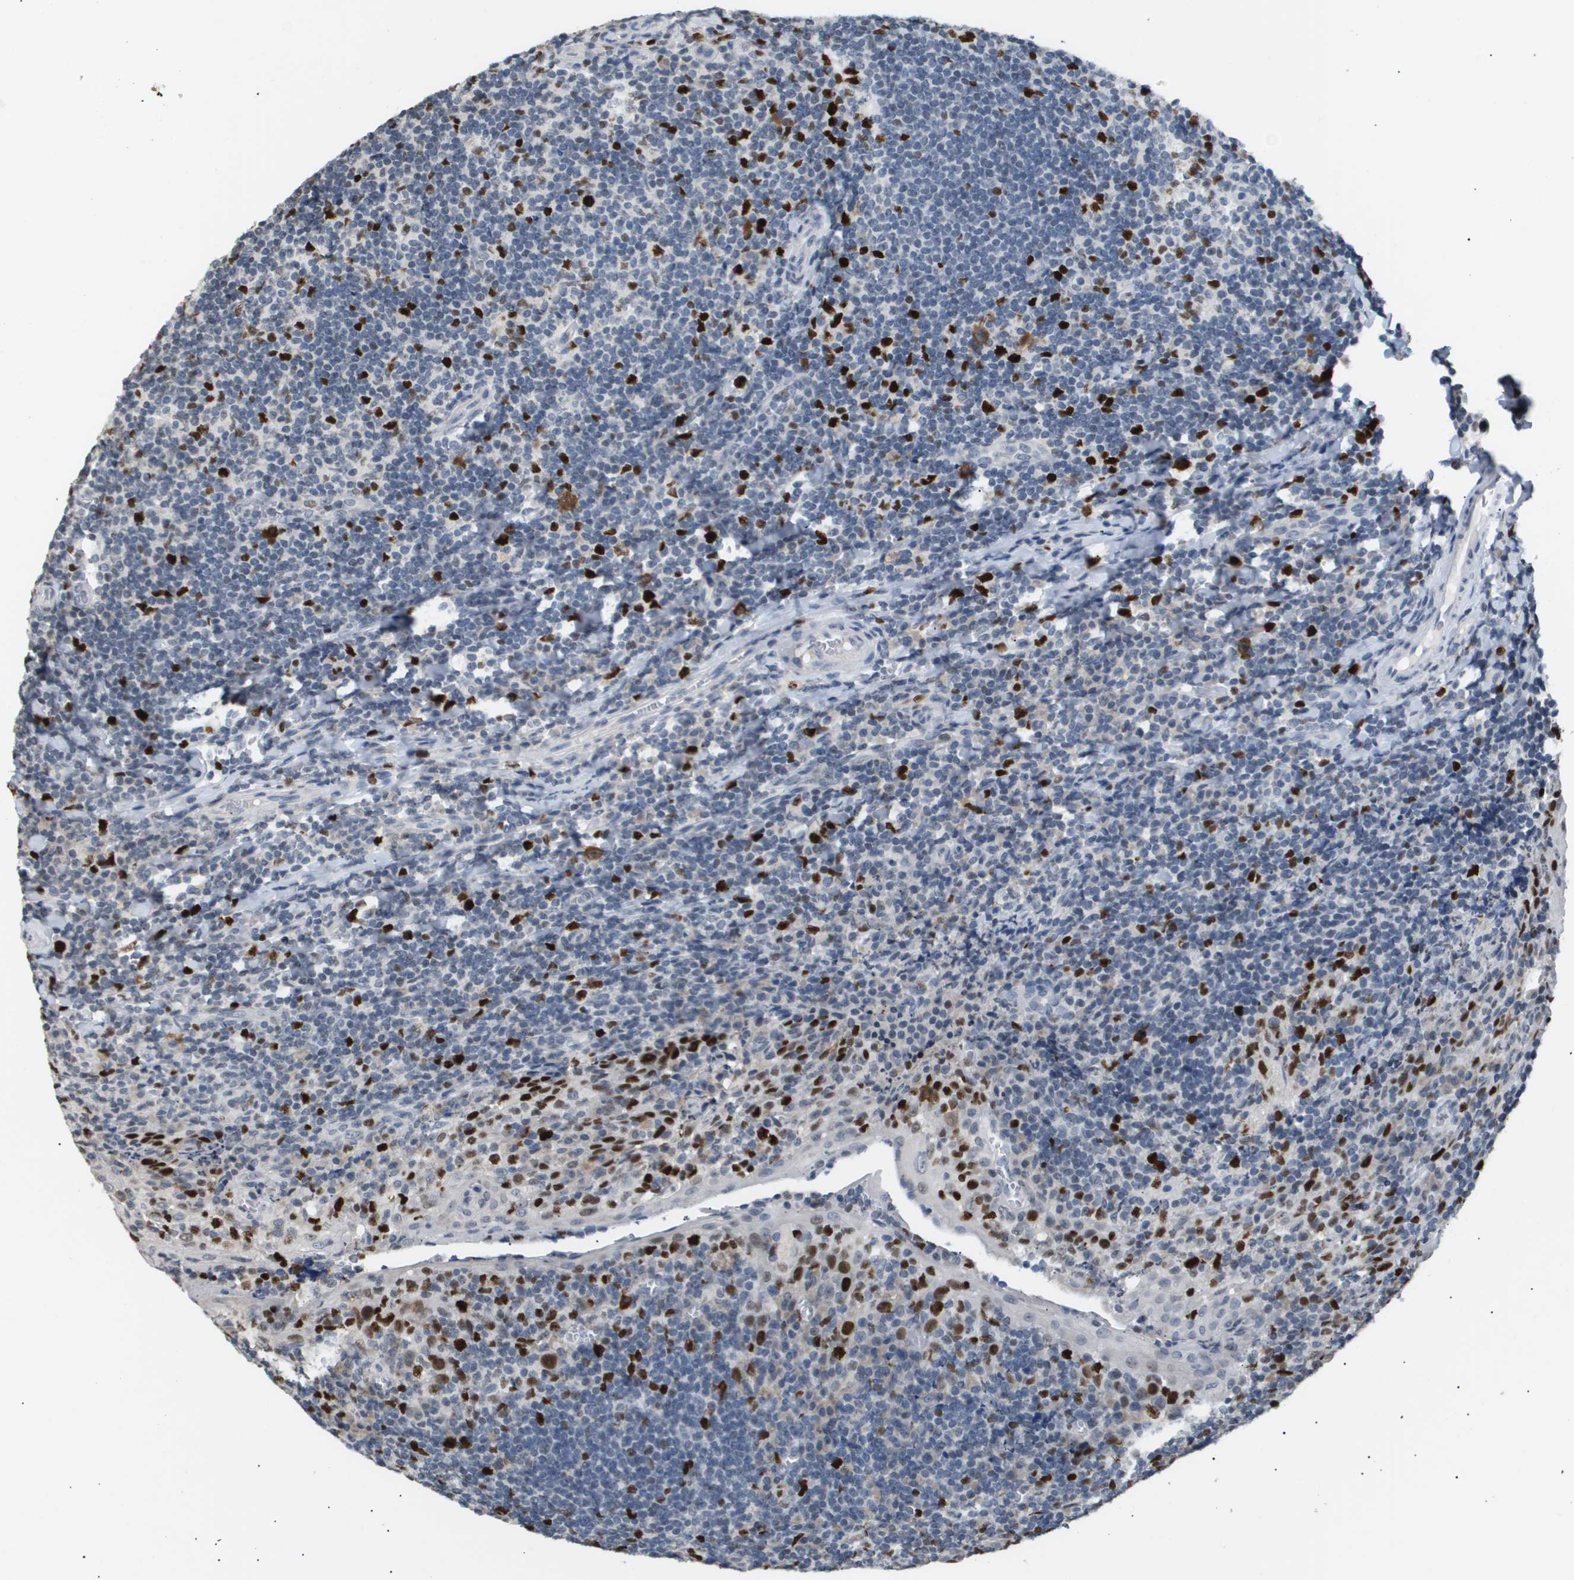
{"staining": {"intensity": "strong", "quantity": ">75%", "location": "cytoplasmic/membranous,nuclear"}, "tissue": "tonsil", "cell_type": "Germinal center cells", "image_type": "normal", "snomed": [{"axis": "morphology", "description": "Normal tissue, NOS"}, {"axis": "topography", "description": "Tonsil"}], "caption": "Immunohistochemistry (DAB (3,3'-diaminobenzidine)) staining of normal human tonsil displays strong cytoplasmic/membranous,nuclear protein staining in about >75% of germinal center cells.", "gene": "ANAPC2", "patient": {"sex": "male", "age": 37}}